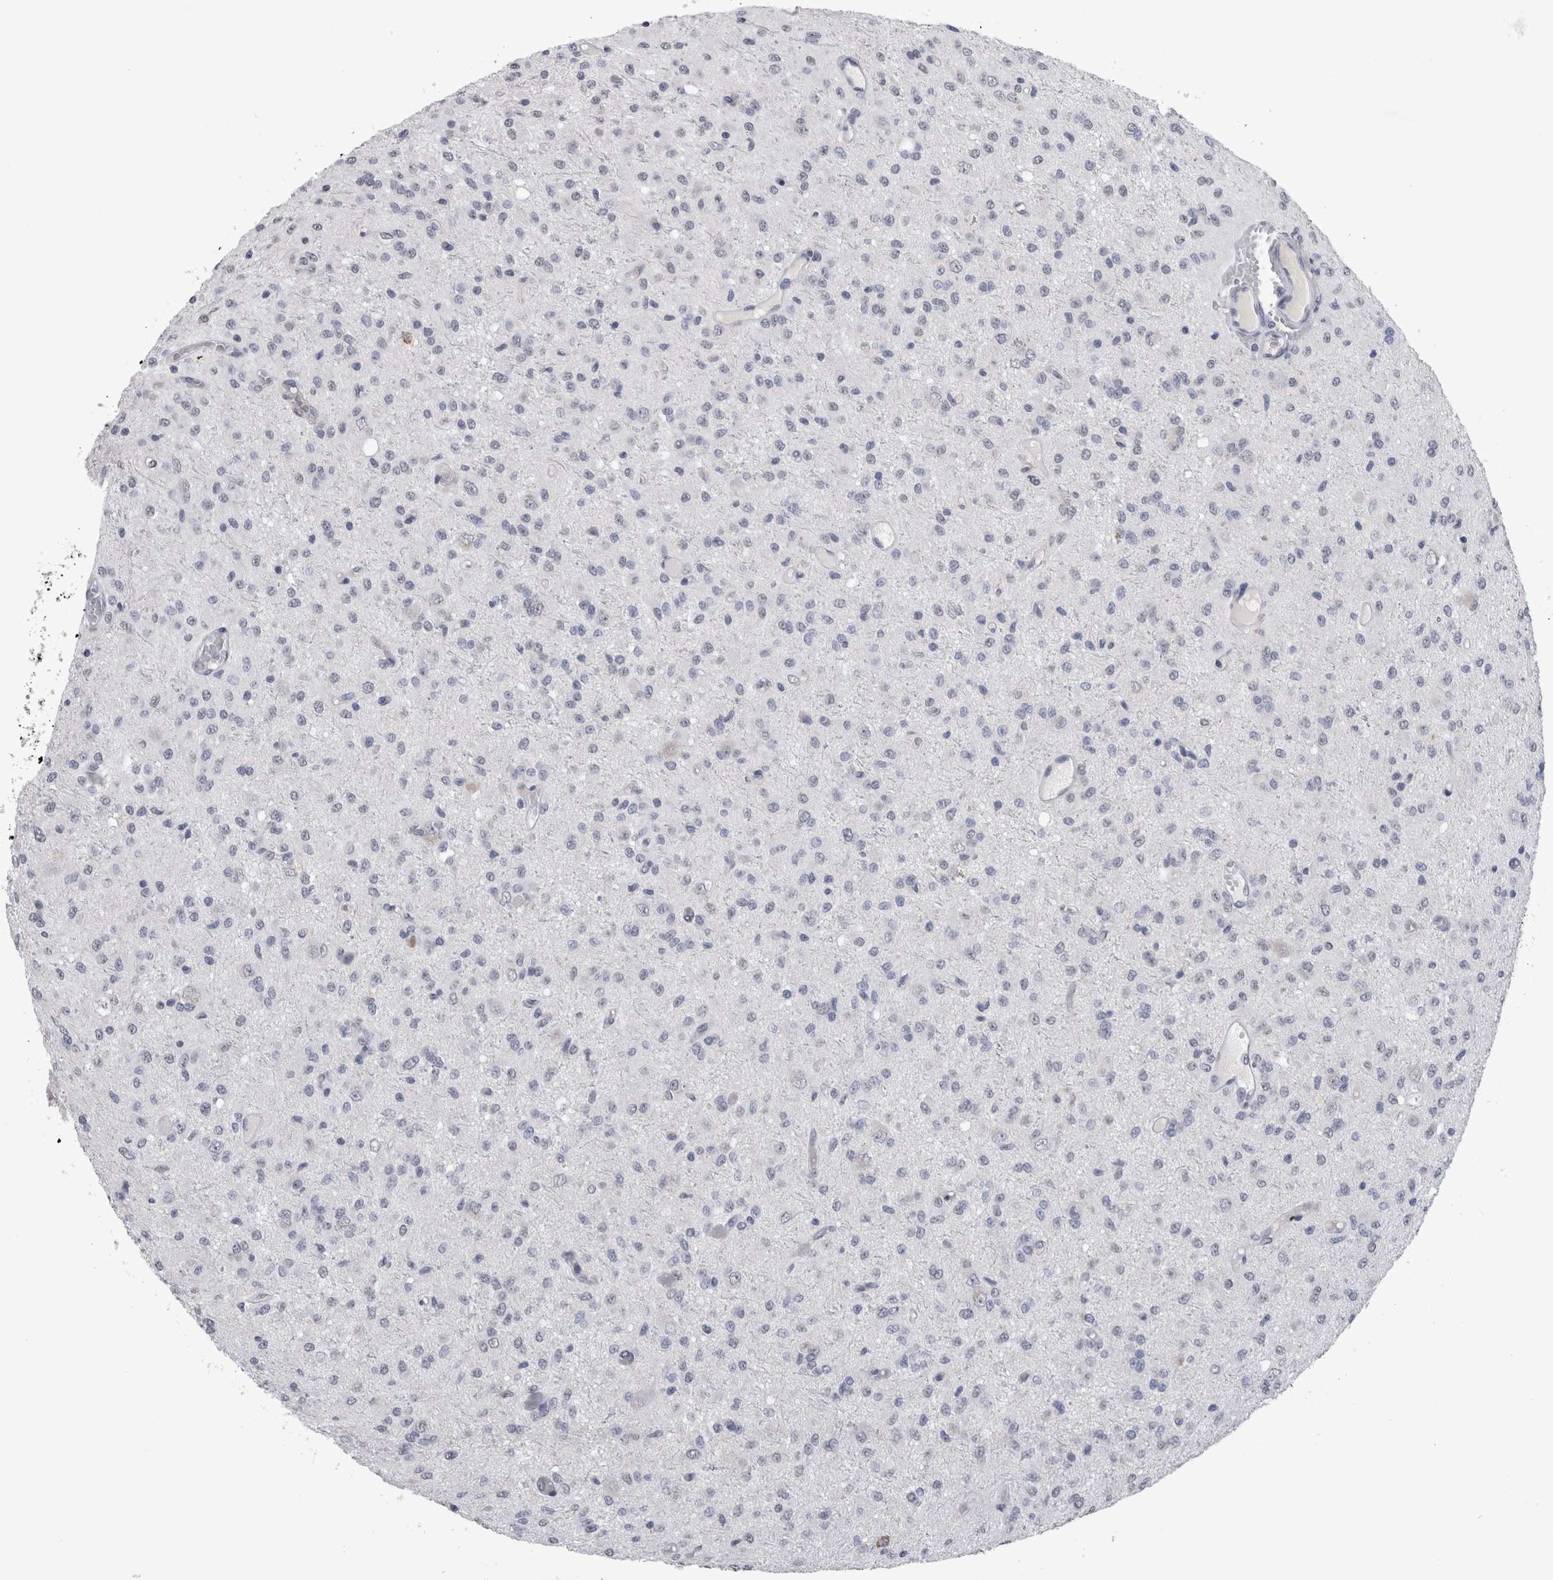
{"staining": {"intensity": "negative", "quantity": "none", "location": "none"}, "tissue": "glioma", "cell_type": "Tumor cells", "image_type": "cancer", "snomed": [{"axis": "morphology", "description": "Glioma, malignant, High grade"}, {"axis": "topography", "description": "Brain"}], "caption": "The immunohistochemistry image has no significant expression in tumor cells of malignant glioma (high-grade) tissue.", "gene": "PAX5", "patient": {"sex": "female", "age": 59}}